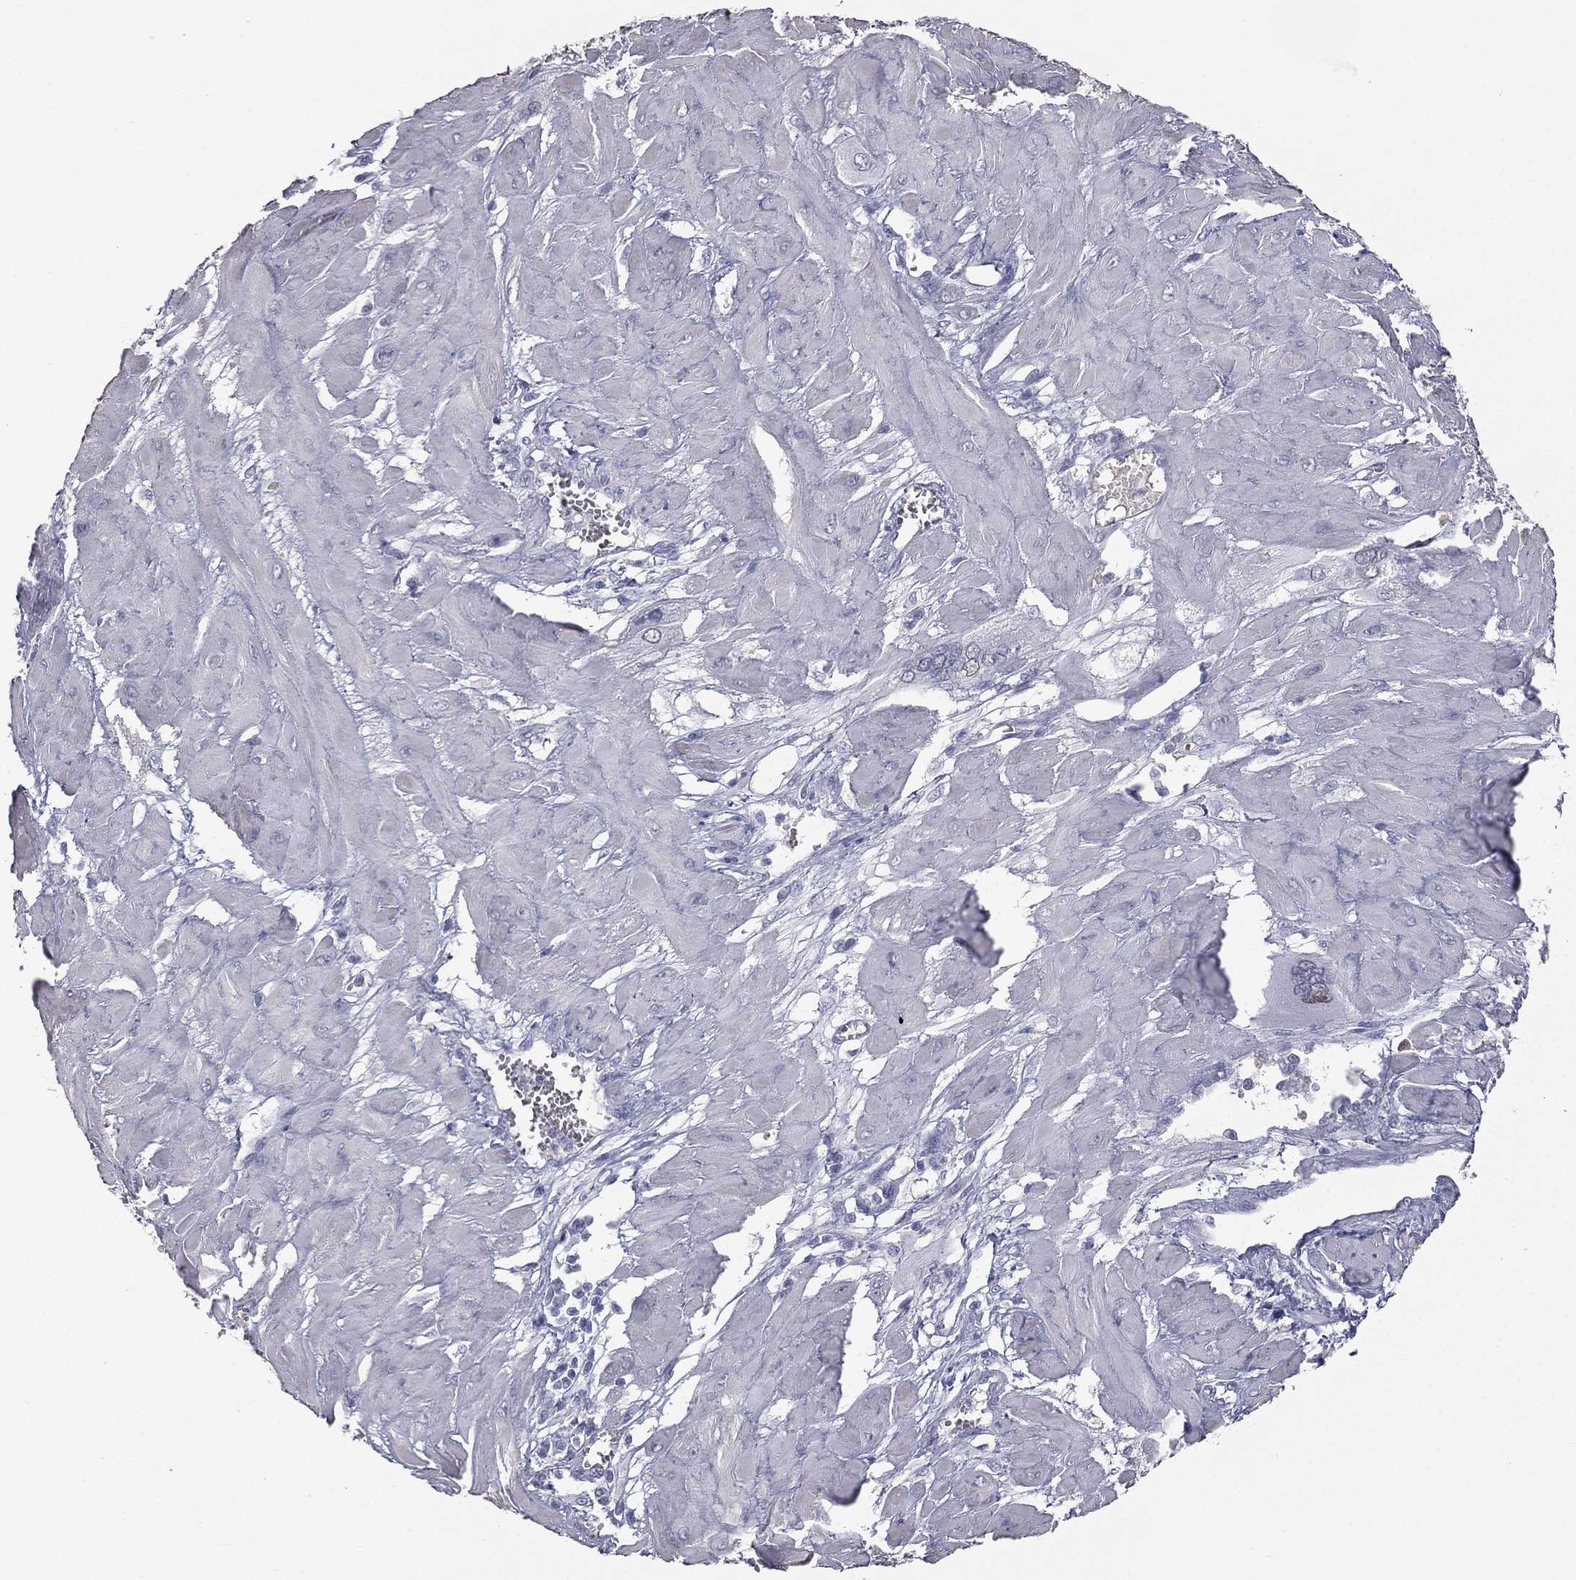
{"staining": {"intensity": "negative", "quantity": "none", "location": "none"}, "tissue": "cervical cancer", "cell_type": "Tumor cells", "image_type": "cancer", "snomed": [{"axis": "morphology", "description": "Squamous cell carcinoma, NOS"}, {"axis": "topography", "description": "Cervix"}], "caption": "Immunohistochemical staining of cervical cancer displays no significant staining in tumor cells.", "gene": "ESX1", "patient": {"sex": "female", "age": 34}}